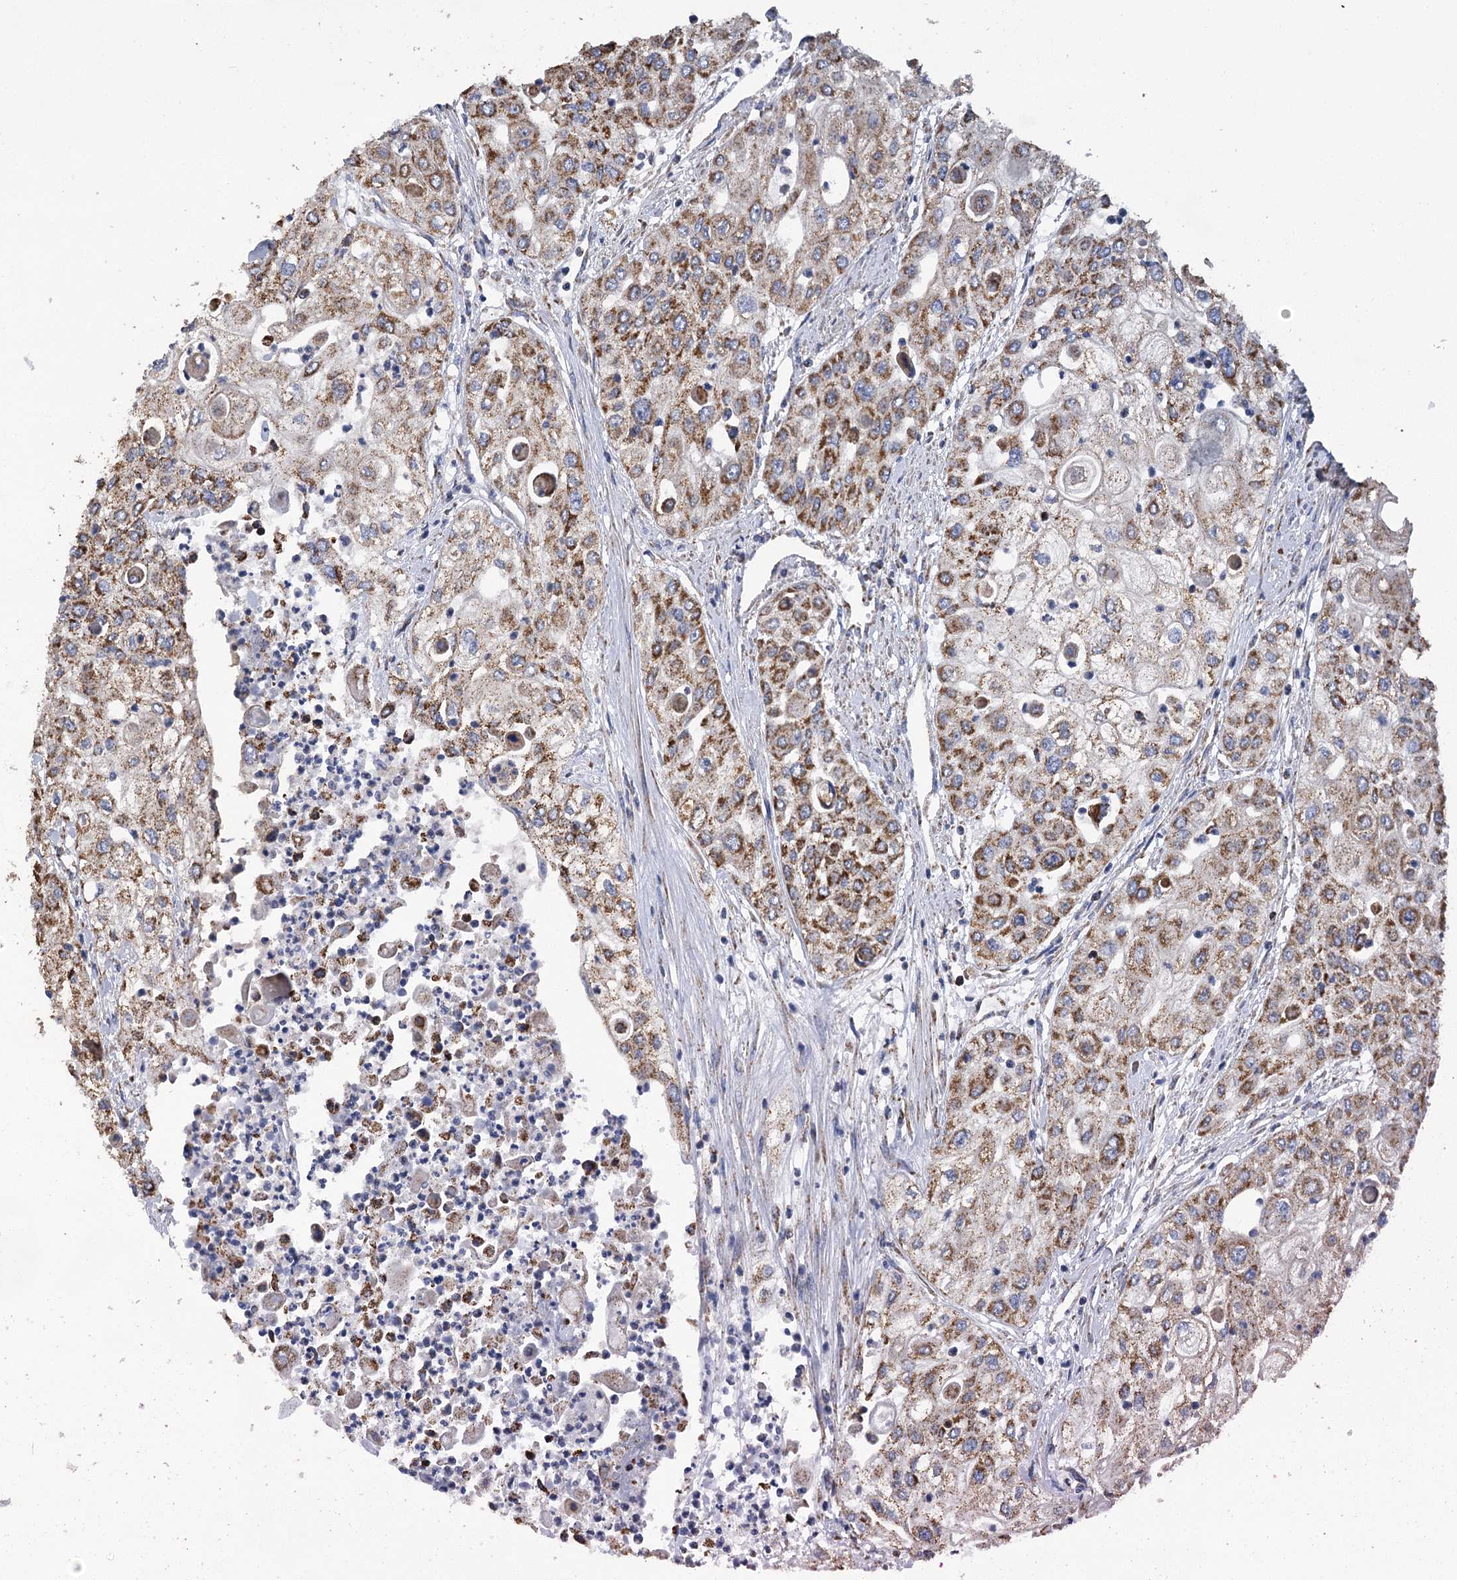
{"staining": {"intensity": "moderate", "quantity": ">75%", "location": "cytoplasmic/membranous"}, "tissue": "urothelial cancer", "cell_type": "Tumor cells", "image_type": "cancer", "snomed": [{"axis": "morphology", "description": "Urothelial carcinoma, High grade"}, {"axis": "topography", "description": "Urinary bladder"}], "caption": "Protein staining exhibits moderate cytoplasmic/membranous expression in about >75% of tumor cells in urothelial carcinoma (high-grade).", "gene": "CCDC73", "patient": {"sex": "female", "age": 79}}